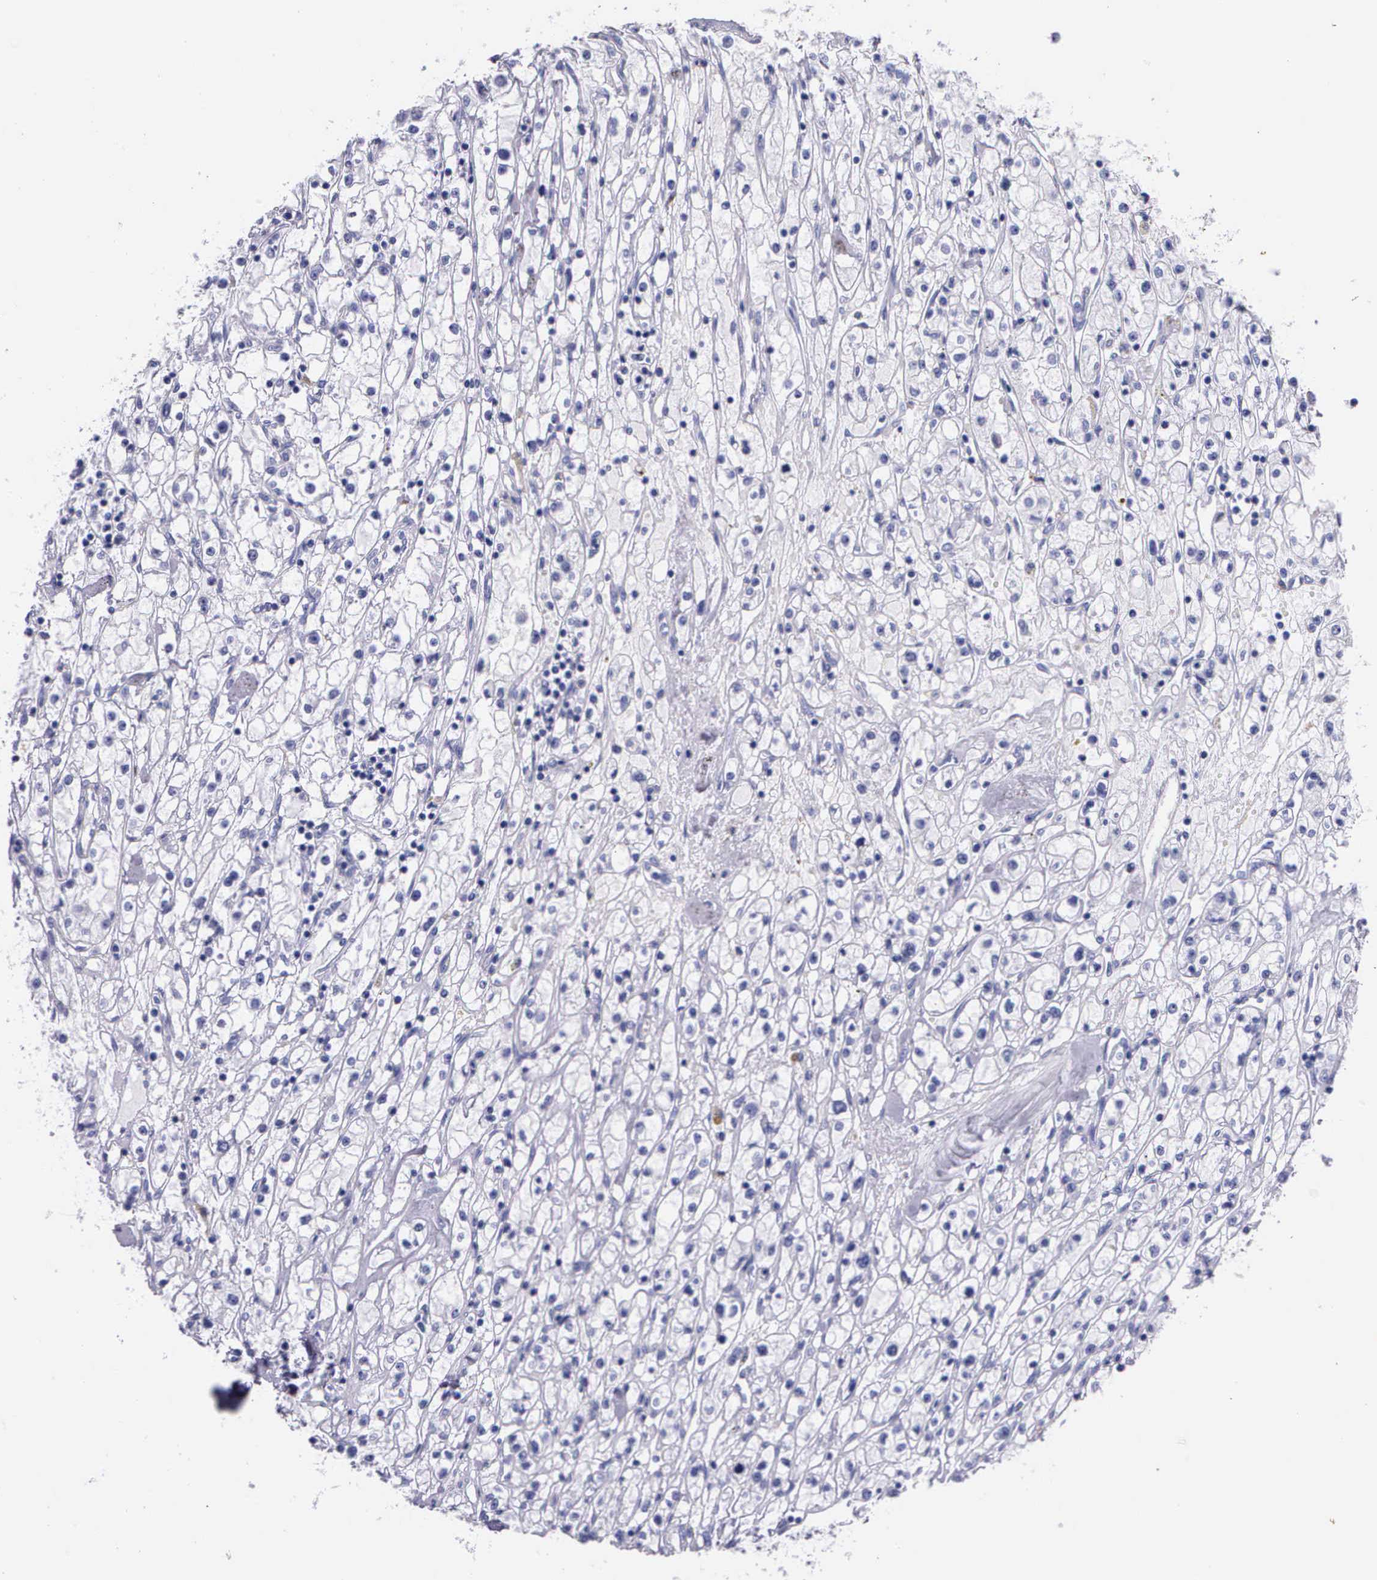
{"staining": {"intensity": "negative", "quantity": "none", "location": "none"}, "tissue": "renal cancer", "cell_type": "Tumor cells", "image_type": "cancer", "snomed": [{"axis": "morphology", "description": "Adenocarcinoma, NOS"}, {"axis": "topography", "description": "Kidney"}], "caption": "Immunohistochemical staining of renal adenocarcinoma reveals no significant expression in tumor cells.", "gene": "KLK3", "patient": {"sex": "male", "age": 56}}